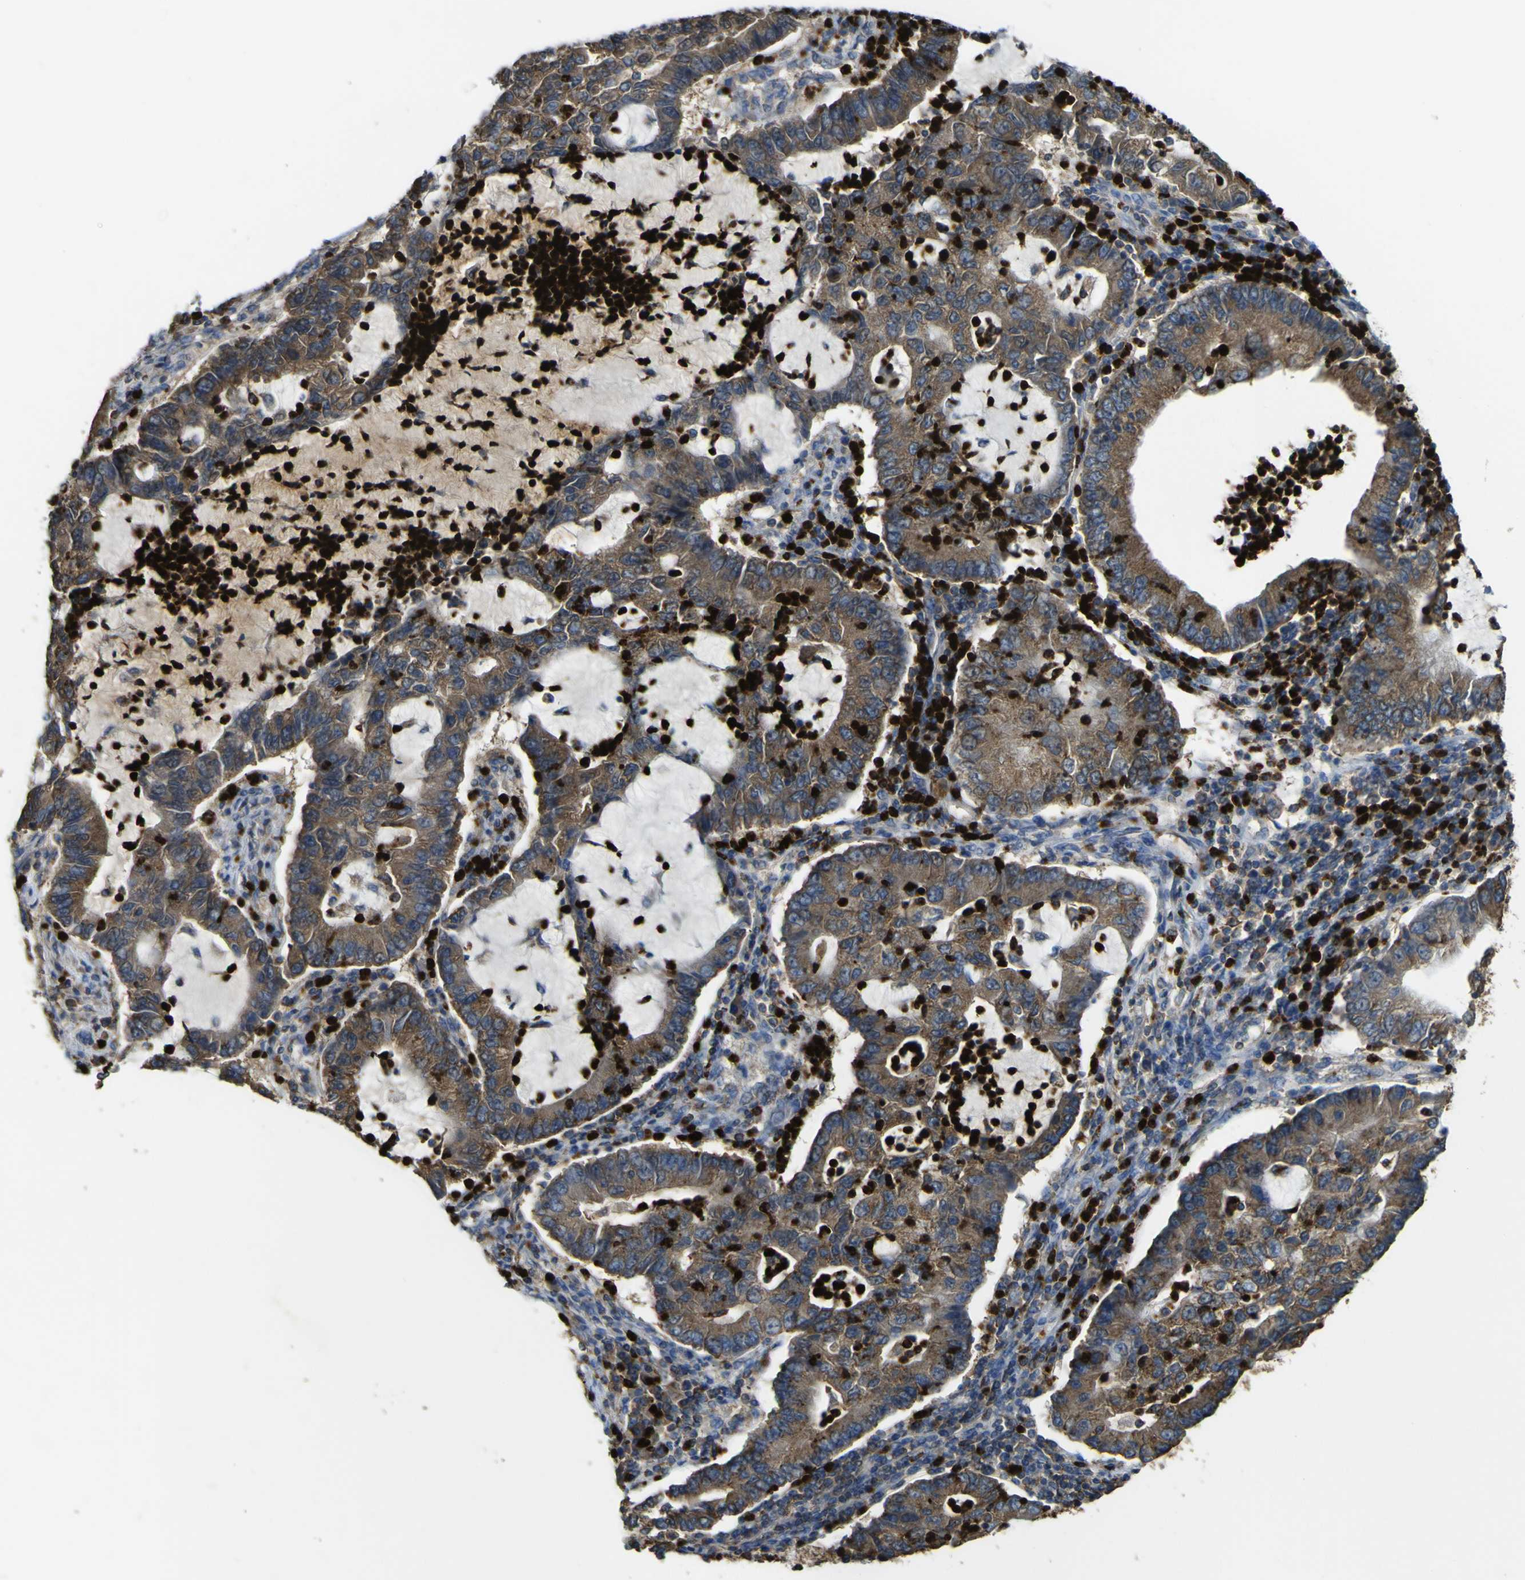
{"staining": {"intensity": "moderate", "quantity": ">75%", "location": "cytoplasmic/membranous"}, "tissue": "lung cancer", "cell_type": "Tumor cells", "image_type": "cancer", "snomed": [{"axis": "morphology", "description": "Adenocarcinoma, NOS"}, {"axis": "topography", "description": "Lung"}], "caption": "Protein staining exhibits moderate cytoplasmic/membranous positivity in about >75% of tumor cells in lung adenocarcinoma.", "gene": "ACSL3", "patient": {"sex": "female", "age": 51}}